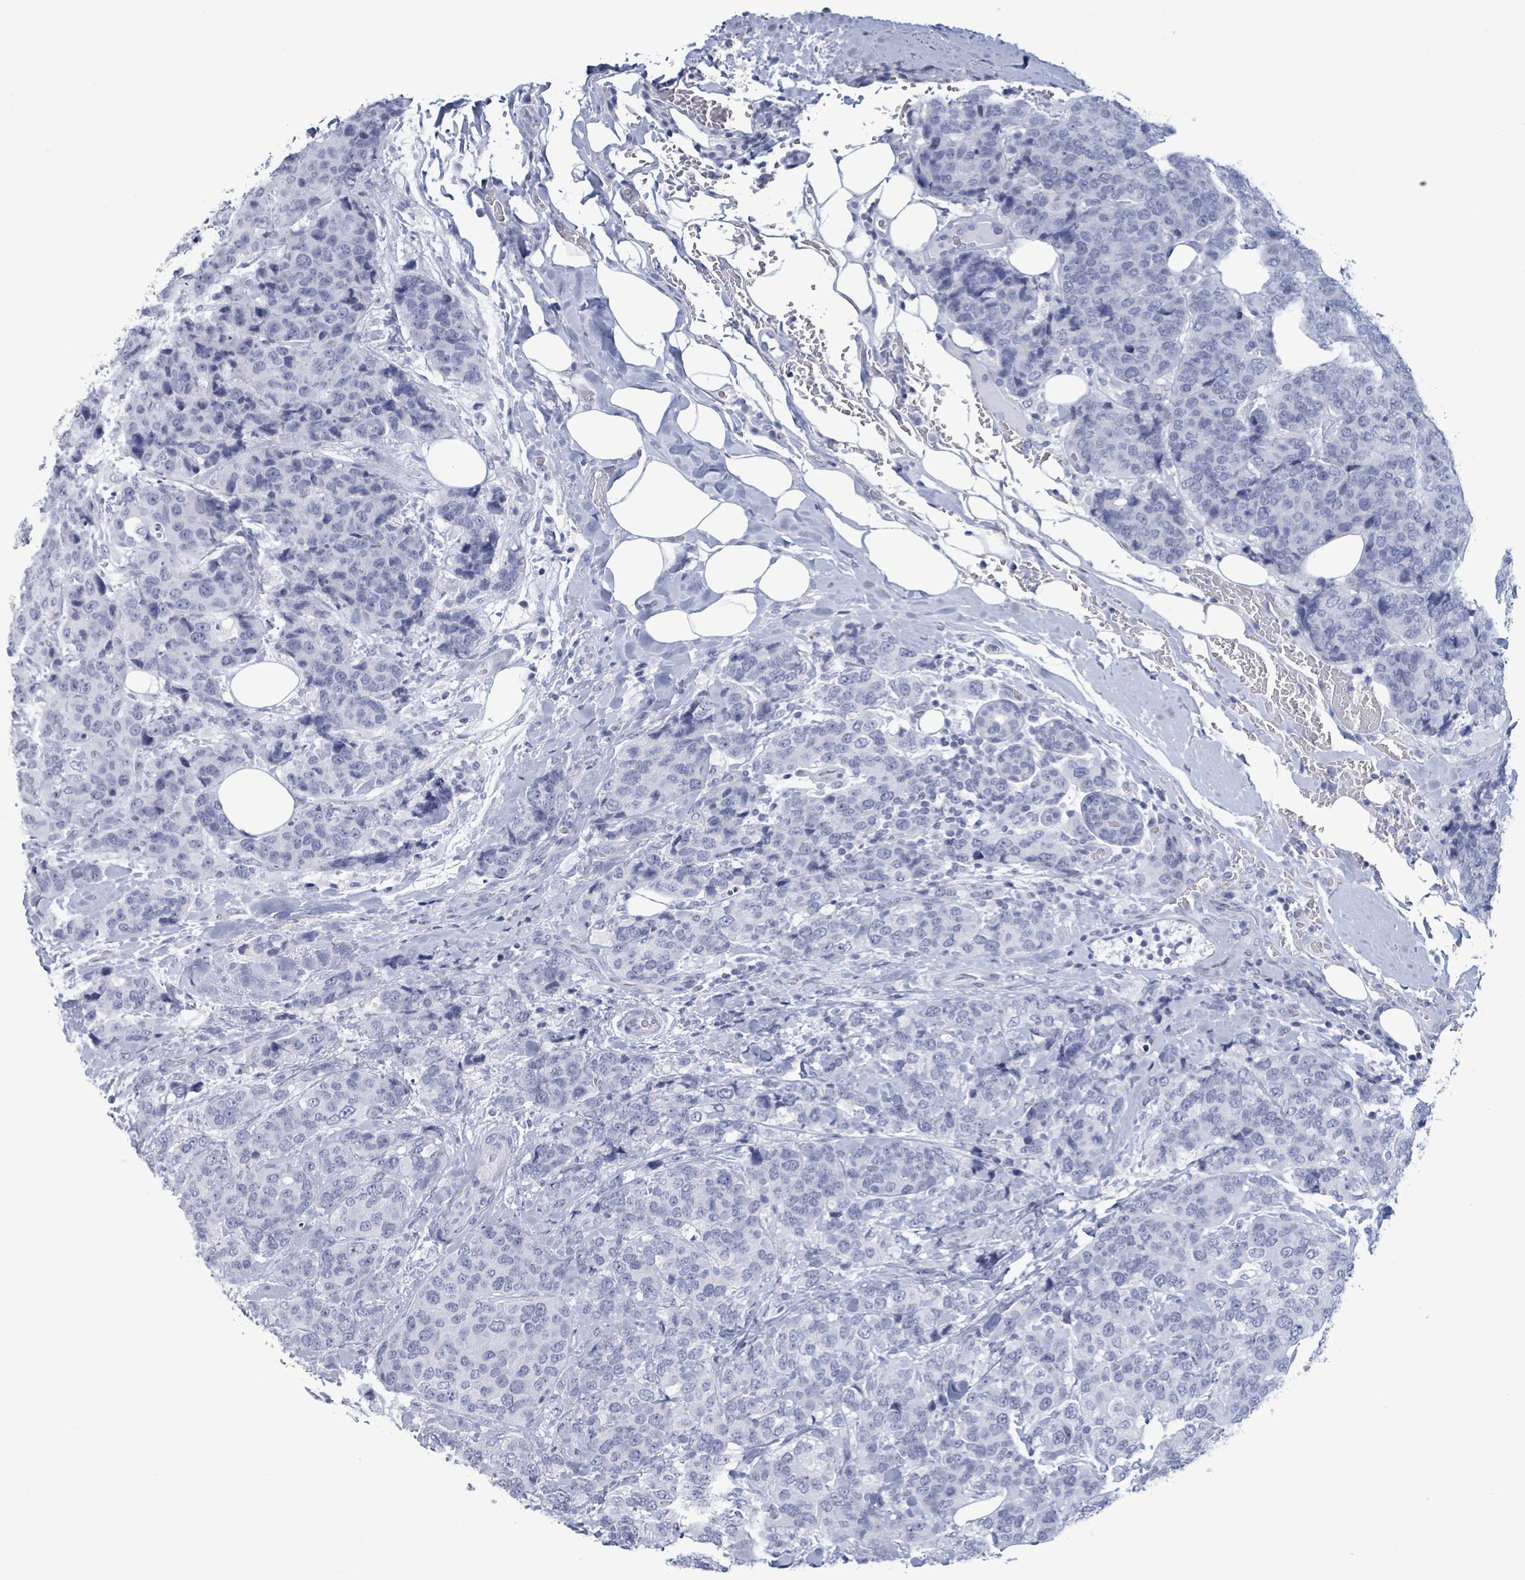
{"staining": {"intensity": "negative", "quantity": "none", "location": "none"}, "tissue": "breast cancer", "cell_type": "Tumor cells", "image_type": "cancer", "snomed": [{"axis": "morphology", "description": "Lobular carcinoma"}, {"axis": "topography", "description": "Breast"}], "caption": "This is a image of immunohistochemistry staining of breast cancer (lobular carcinoma), which shows no positivity in tumor cells. (Stains: DAB immunohistochemistry (IHC) with hematoxylin counter stain, Microscopy: brightfield microscopy at high magnification).", "gene": "NKX2-1", "patient": {"sex": "female", "age": 59}}